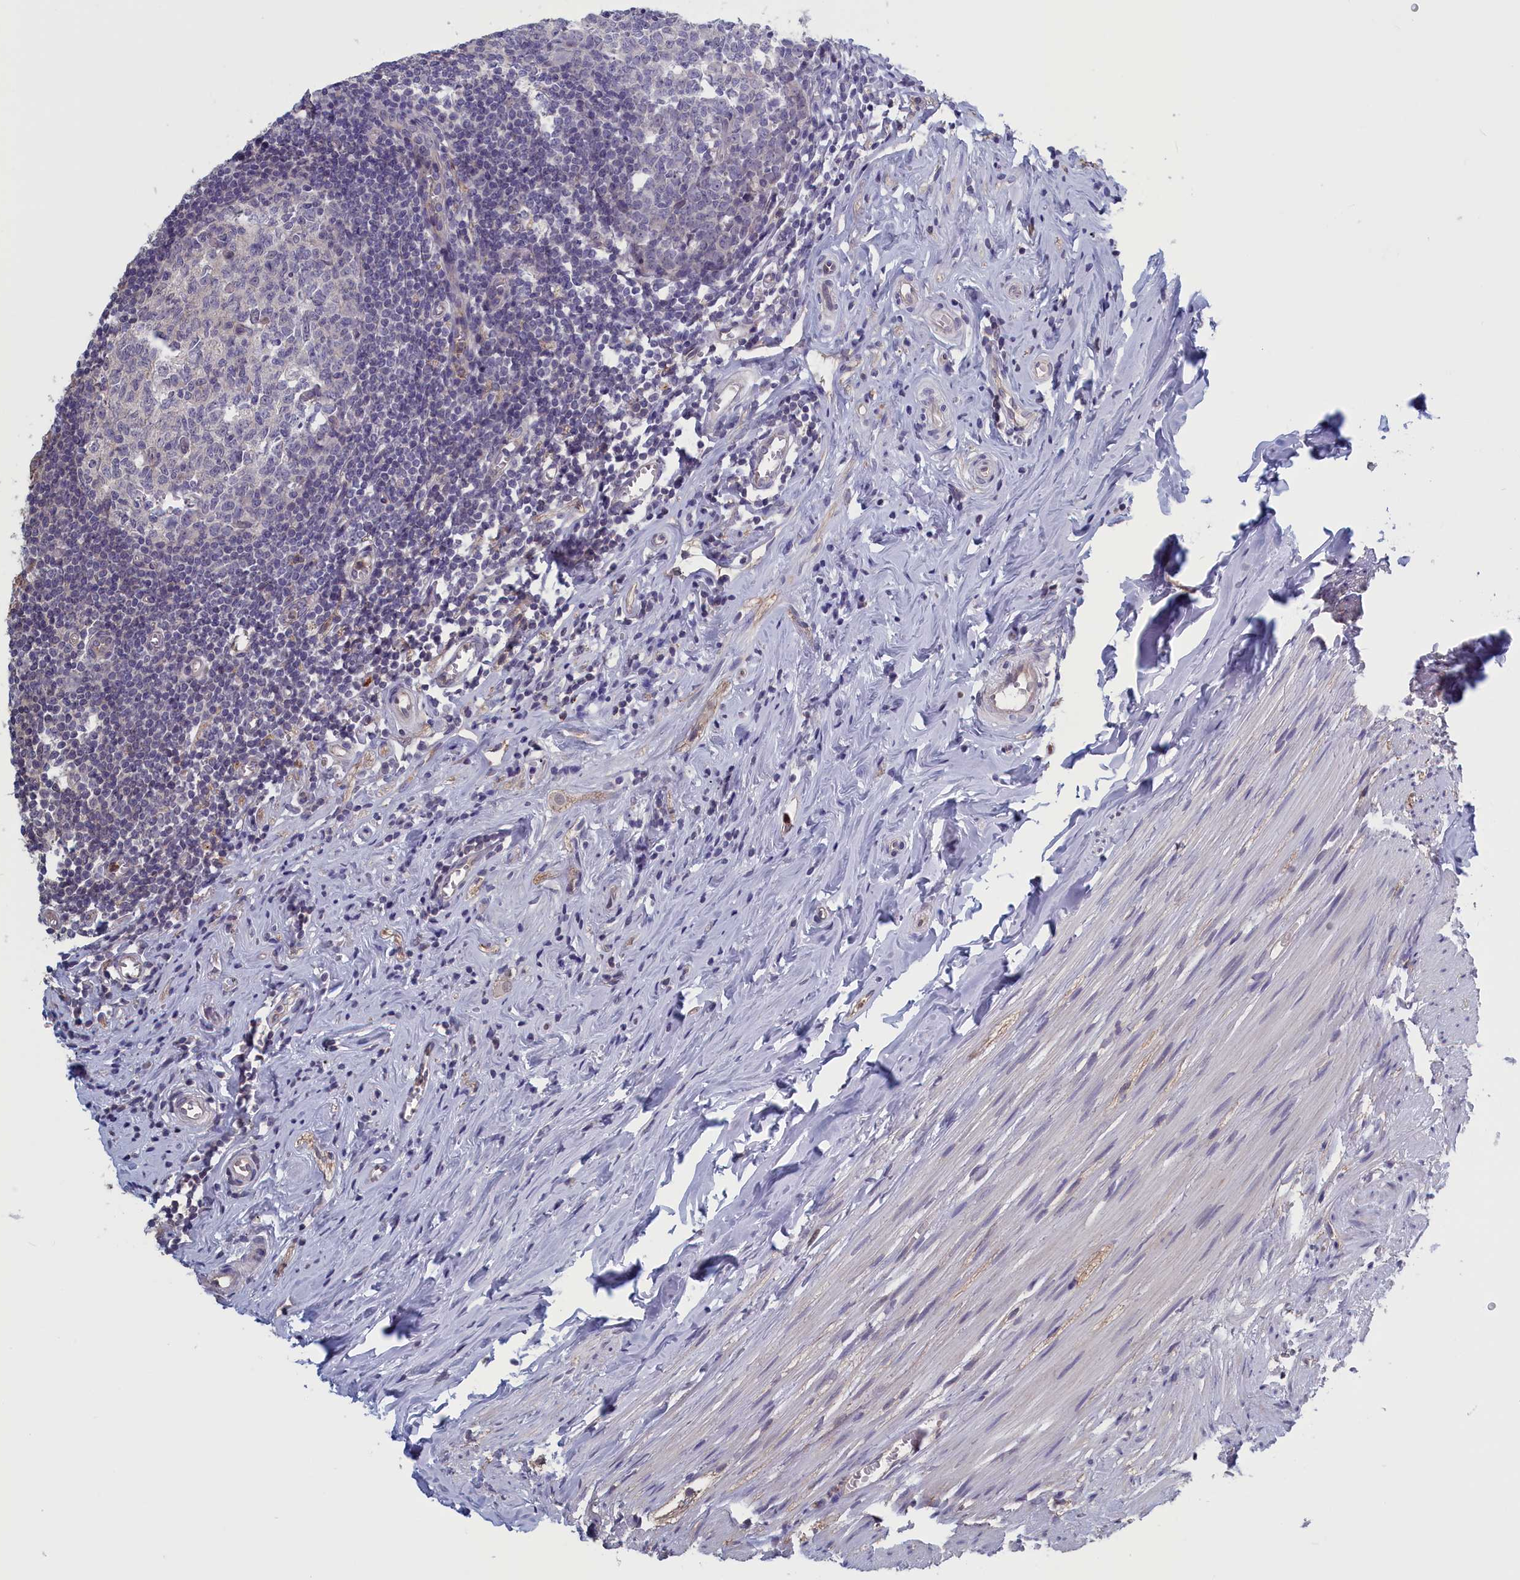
{"staining": {"intensity": "moderate", "quantity": ">75%", "location": "cytoplasmic/membranous"}, "tissue": "appendix", "cell_type": "Glandular cells", "image_type": "normal", "snomed": [{"axis": "morphology", "description": "Normal tissue, NOS"}, {"axis": "topography", "description": "Appendix"}], "caption": "Appendix stained for a protein (brown) displays moderate cytoplasmic/membranous positive expression in about >75% of glandular cells.", "gene": "PLP2", "patient": {"sex": "female", "age": 51}}